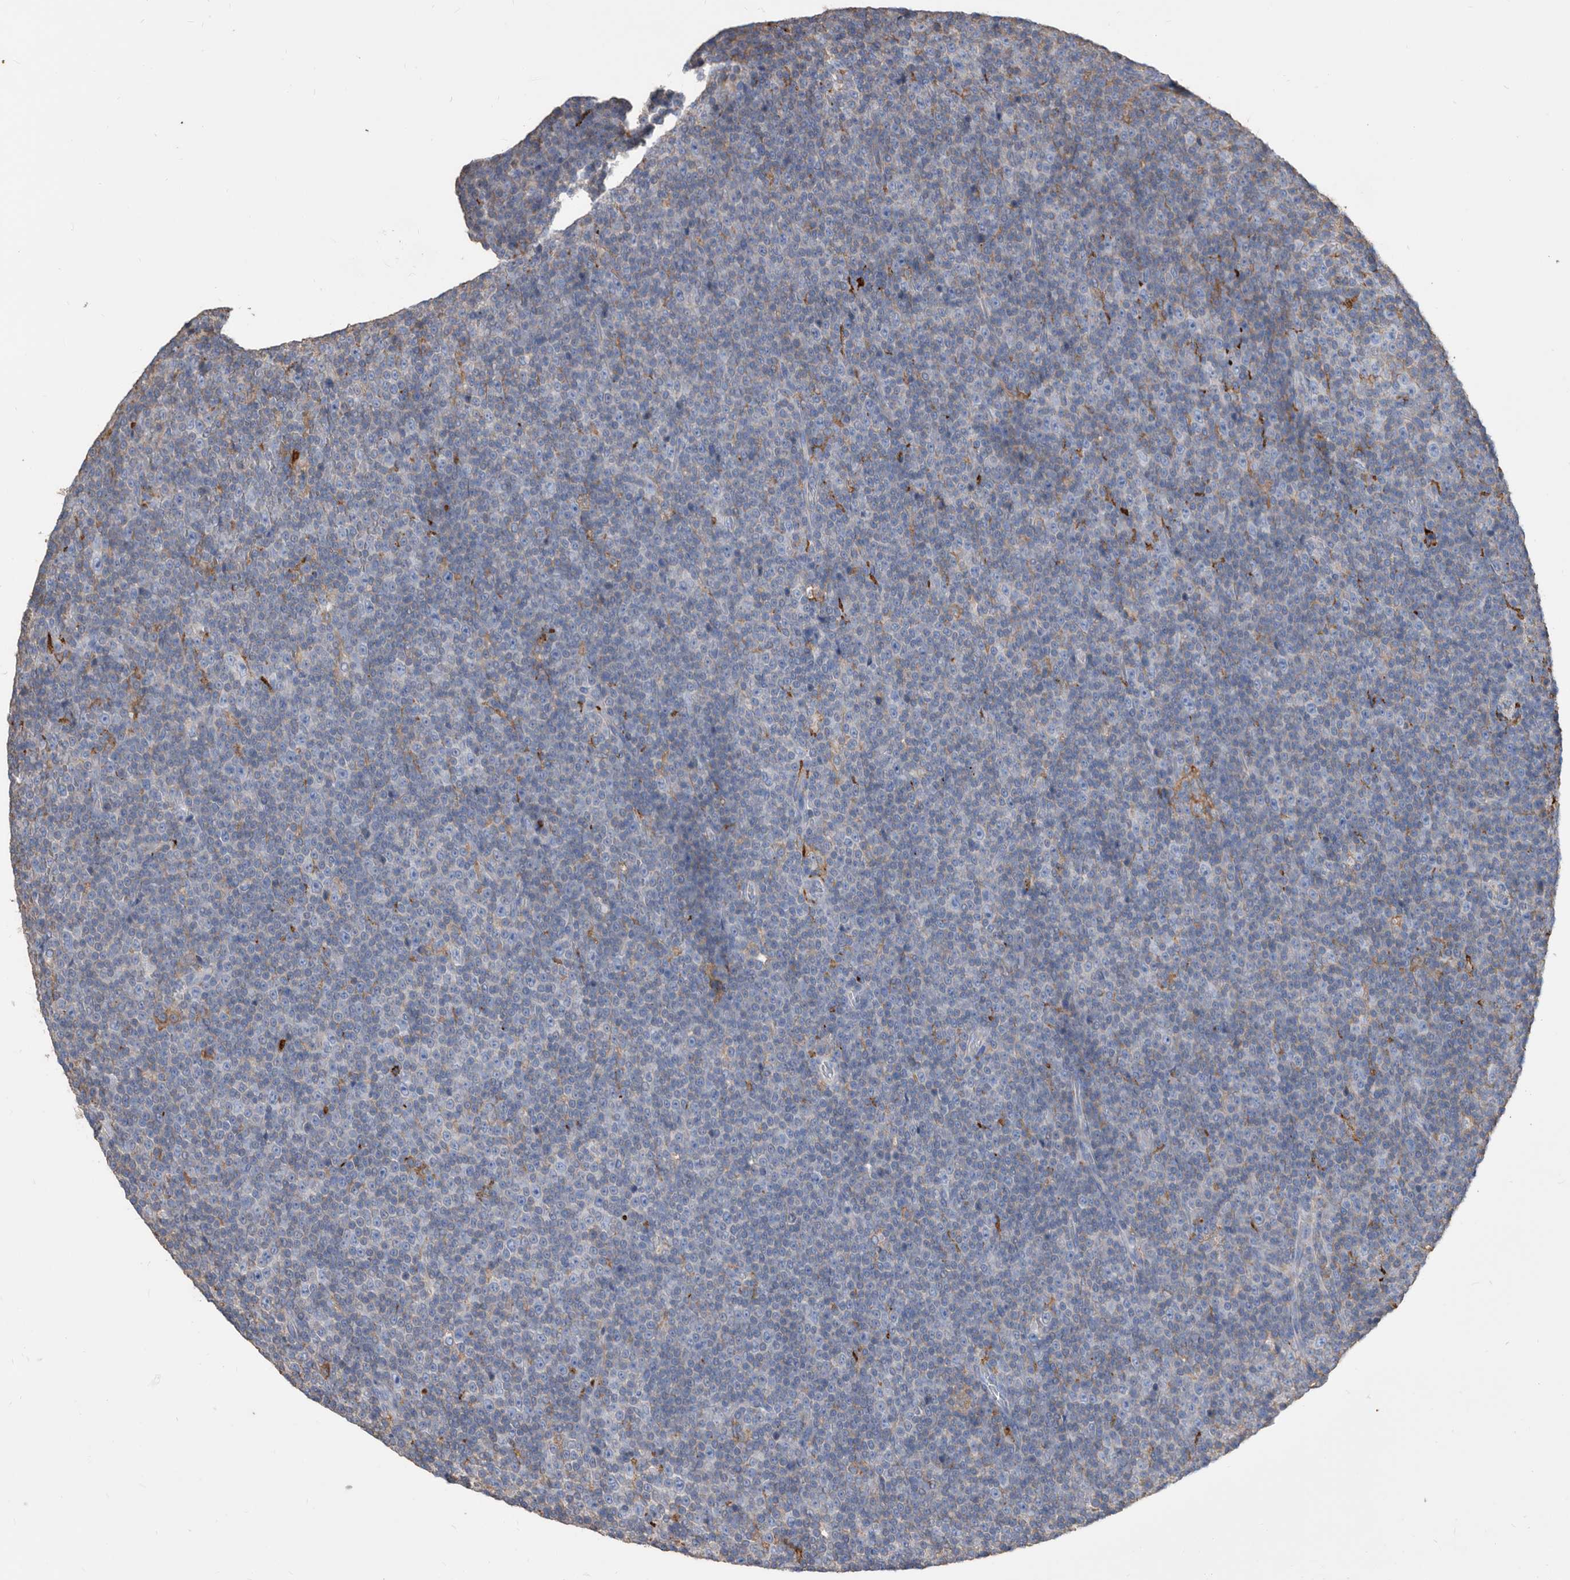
{"staining": {"intensity": "negative", "quantity": "none", "location": "none"}, "tissue": "lymphoma", "cell_type": "Tumor cells", "image_type": "cancer", "snomed": [{"axis": "morphology", "description": "Malignant lymphoma, non-Hodgkin's type, Low grade"}, {"axis": "topography", "description": "Lymph node"}], "caption": "The photomicrograph demonstrates no staining of tumor cells in low-grade malignant lymphoma, non-Hodgkin's type.", "gene": "MS4A4A", "patient": {"sex": "female", "age": 67}}